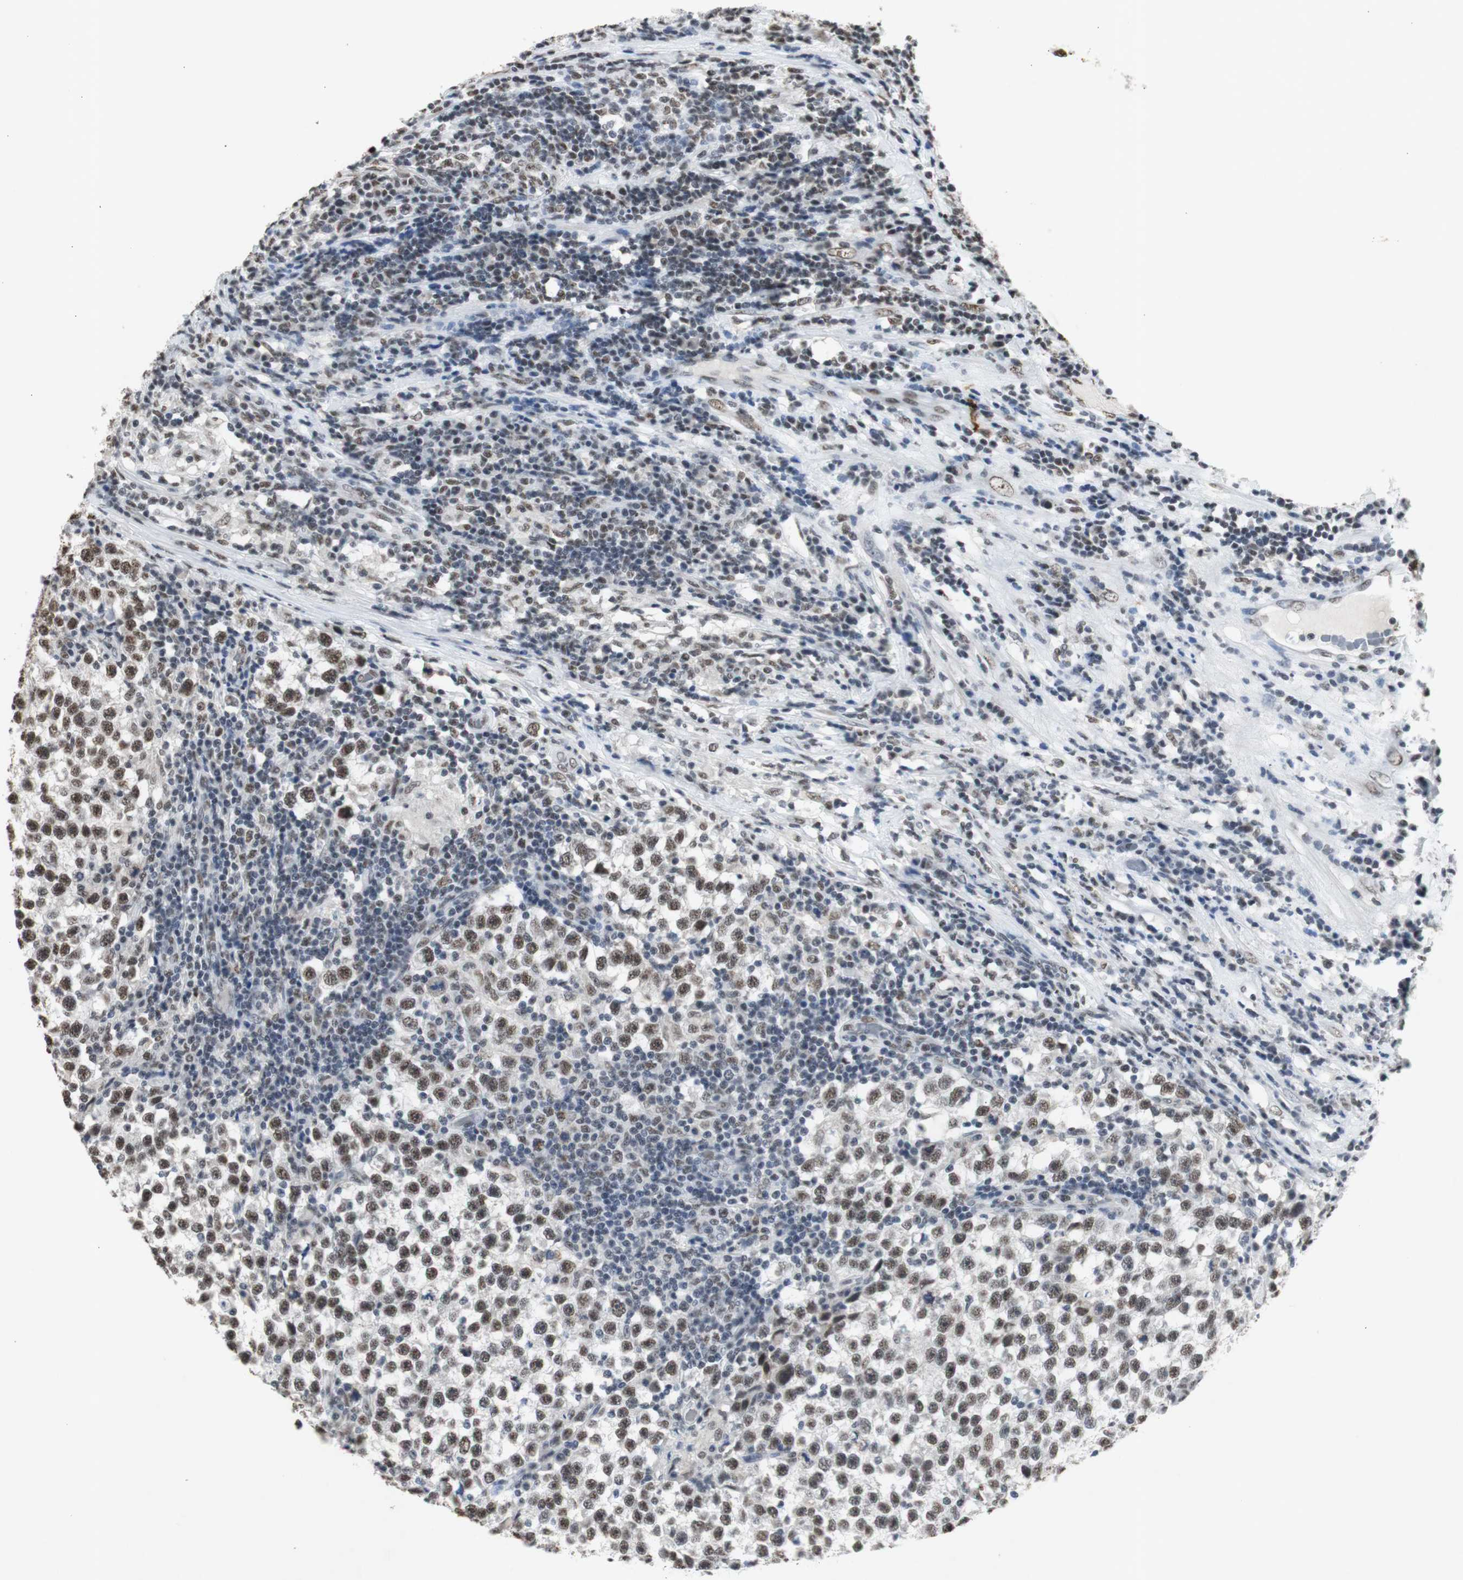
{"staining": {"intensity": "moderate", "quantity": ">75%", "location": "nuclear"}, "tissue": "testis cancer", "cell_type": "Tumor cells", "image_type": "cancer", "snomed": [{"axis": "morphology", "description": "Seminoma, NOS"}, {"axis": "topography", "description": "Testis"}], "caption": "Protein staining shows moderate nuclear expression in about >75% of tumor cells in seminoma (testis). The staining was performed using DAB (3,3'-diaminobenzidine), with brown indicating positive protein expression. Nuclei are stained blue with hematoxylin.", "gene": "SNRPB", "patient": {"sex": "male", "age": 43}}